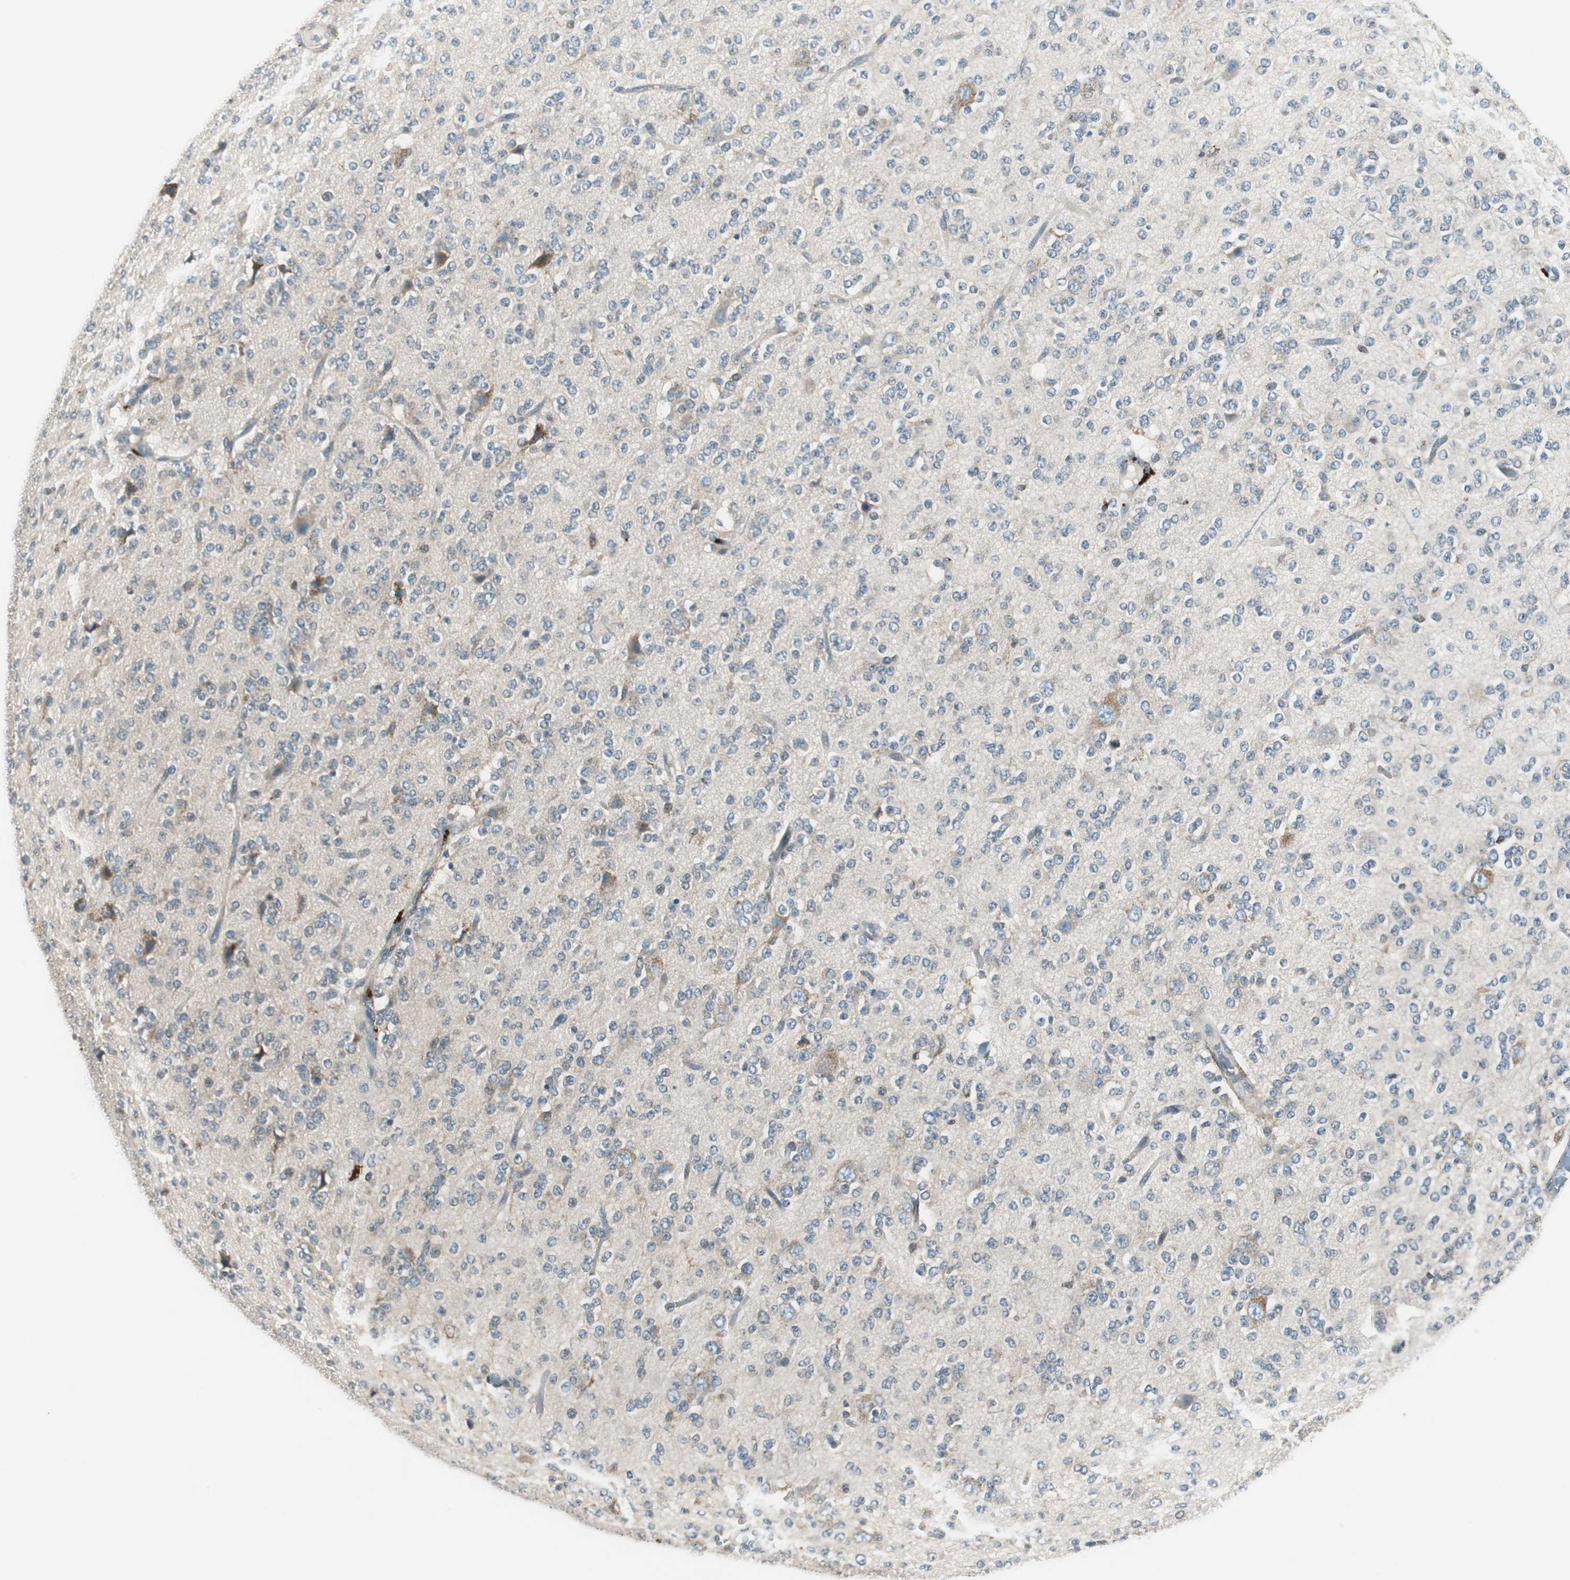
{"staining": {"intensity": "weak", "quantity": "<25%", "location": "cytoplasmic/membranous"}, "tissue": "glioma", "cell_type": "Tumor cells", "image_type": "cancer", "snomed": [{"axis": "morphology", "description": "Glioma, malignant, Low grade"}, {"axis": "topography", "description": "Brain"}], "caption": "Tumor cells are negative for brown protein staining in glioma. Brightfield microscopy of IHC stained with DAB (3,3'-diaminobenzidine) (brown) and hematoxylin (blue), captured at high magnification.", "gene": "NCK1", "patient": {"sex": "male", "age": 38}}